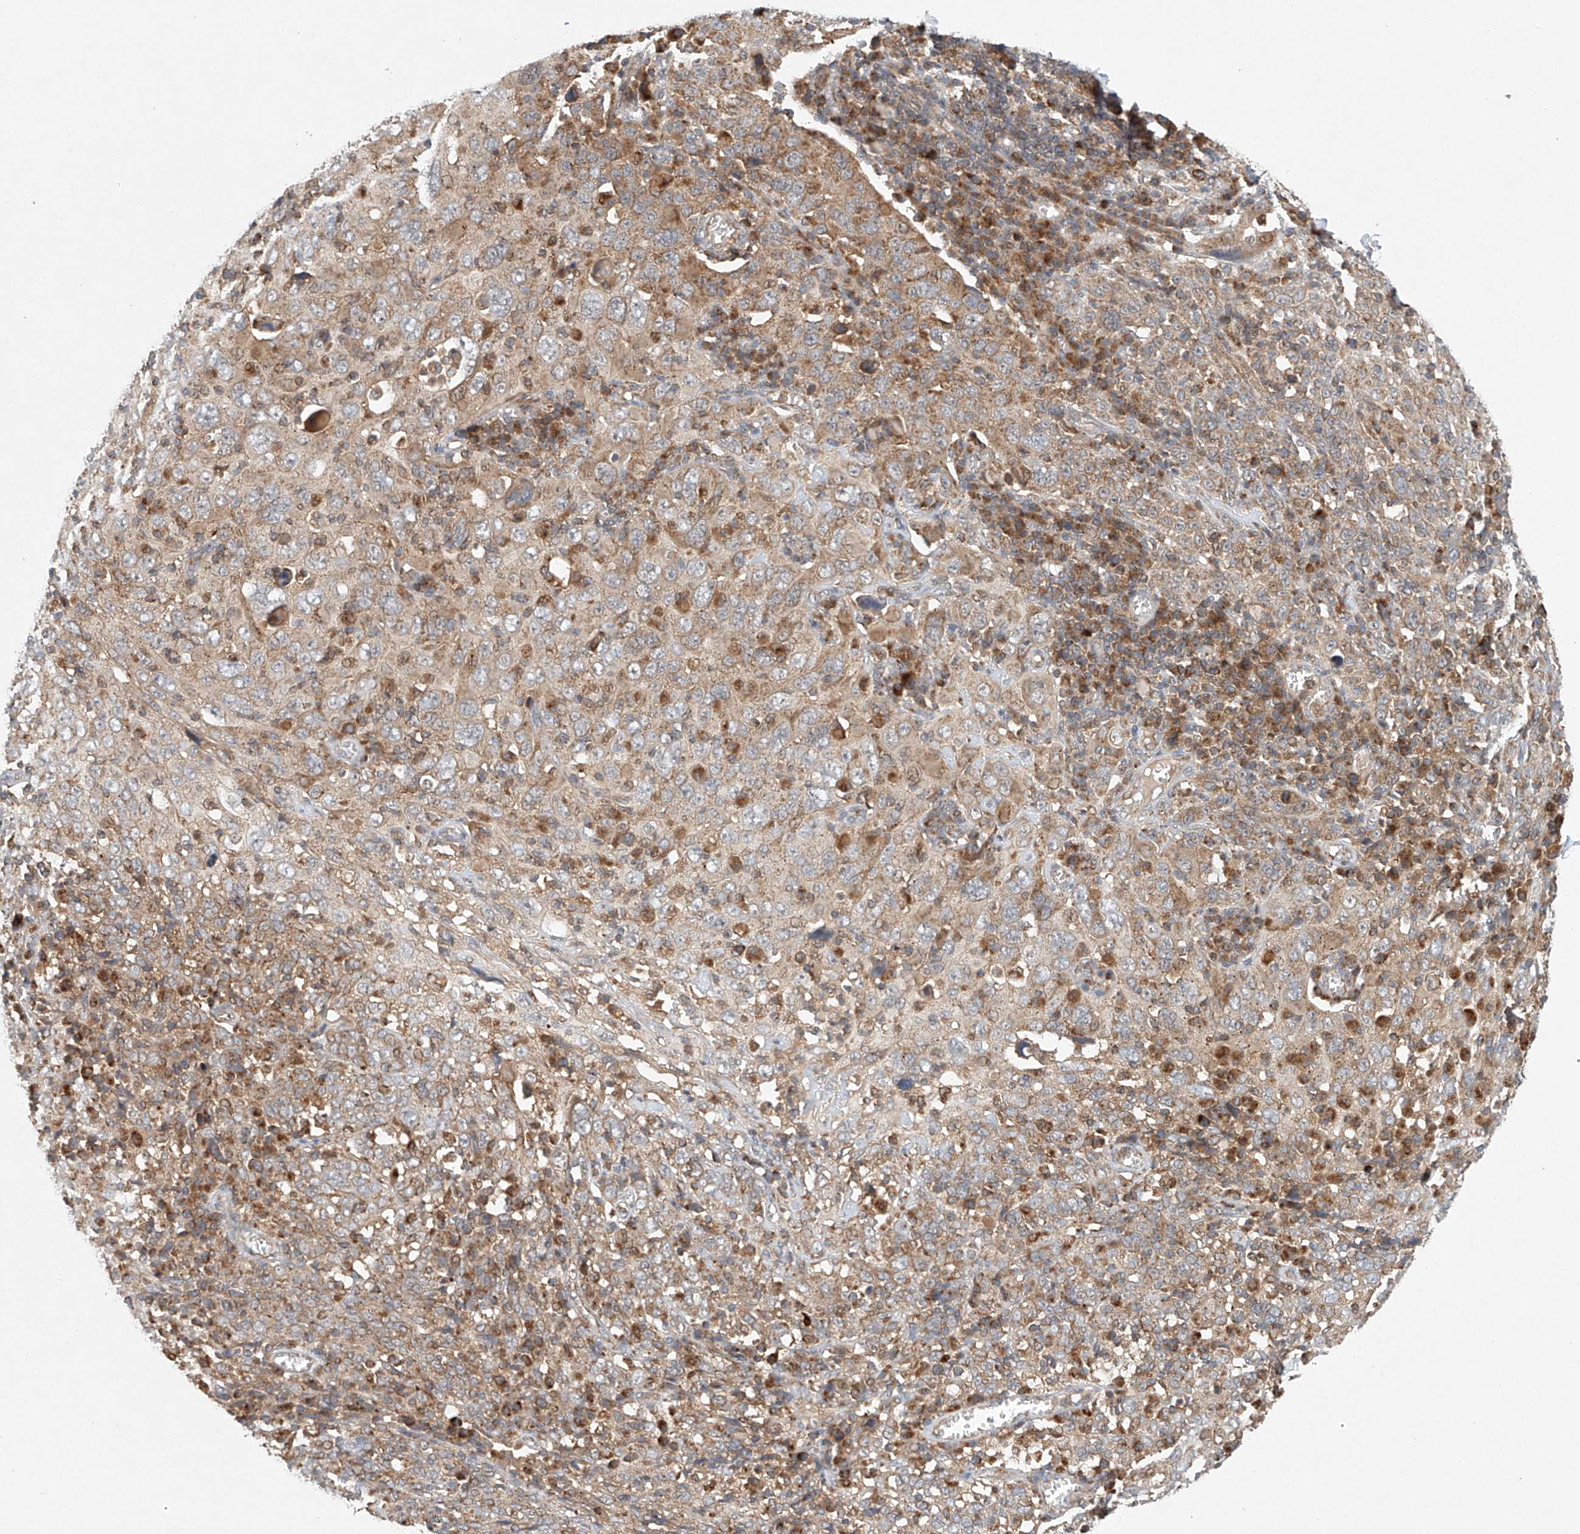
{"staining": {"intensity": "weak", "quantity": ">75%", "location": "cytoplasmic/membranous"}, "tissue": "cervical cancer", "cell_type": "Tumor cells", "image_type": "cancer", "snomed": [{"axis": "morphology", "description": "Squamous cell carcinoma, NOS"}, {"axis": "topography", "description": "Cervix"}], "caption": "Weak cytoplasmic/membranous positivity is present in approximately >75% of tumor cells in cervical cancer (squamous cell carcinoma).", "gene": "DCAF11", "patient": {"sex": "female", "age": 46}}